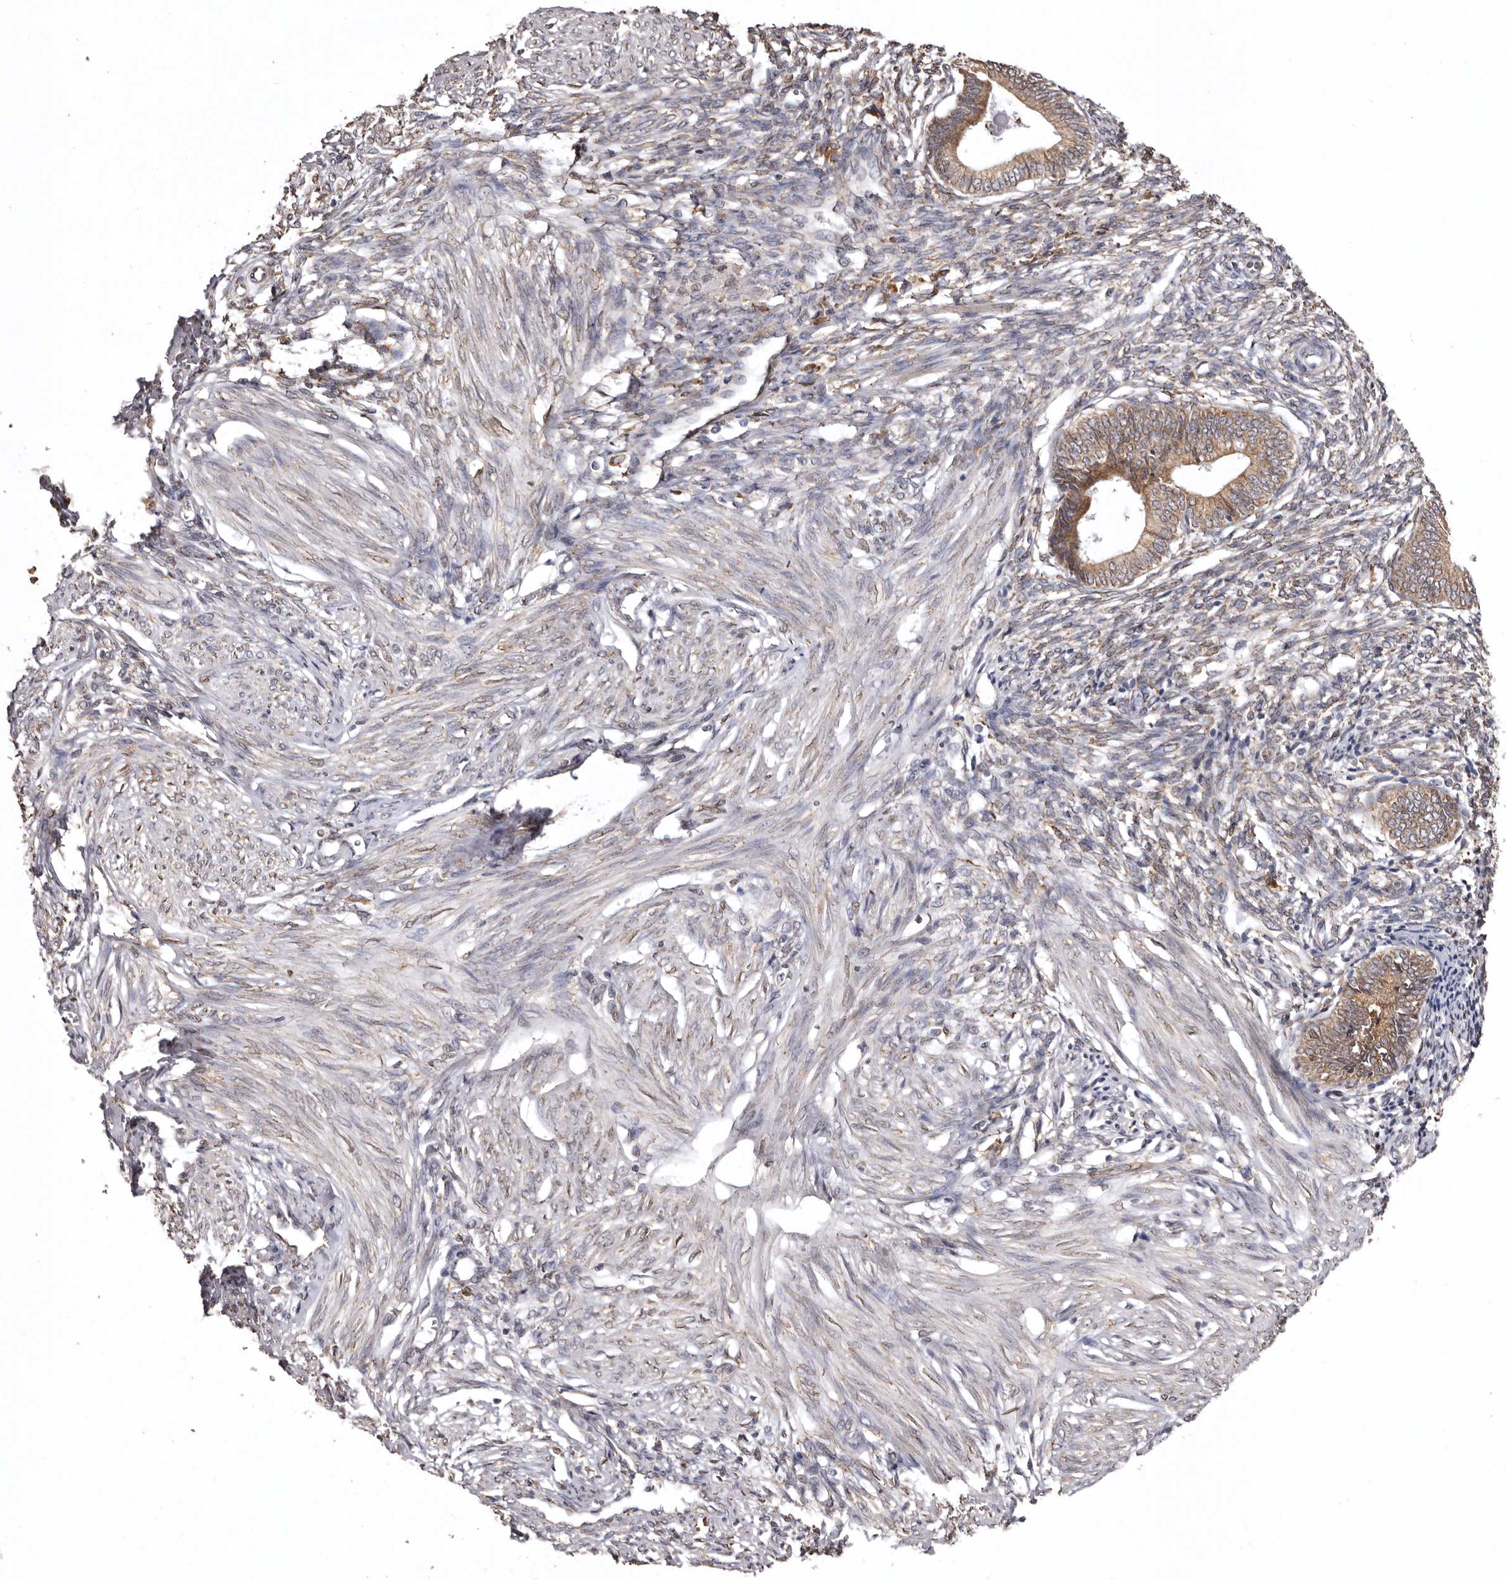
{"staining": {"intensity": "weak", "quantity": "25%-75%", "location": "cytoplasmic/membranous"}, "tissue": "endometrium", "cell_type": "Cells in endometrial stroma", "image_type": "normal", "snomed": [{"axis": "morphology", "description": "Normal tissue, NOS"}, {"axis": "topography", "description": "Endometrium"}], "caption": "Immunohistochemistry photomicrograph of unremarkable endometrium: human endometrium stained using immunohistochemistry (IHC) displays low levels of weak protein expression localized specifically in the cytoplasmic/membranous of cells in endometrial stroma, appearing as a cytoplasmic/membranous brown color.", "gene": "INKA2", "patient": {"sex": "female", "age": 46}}